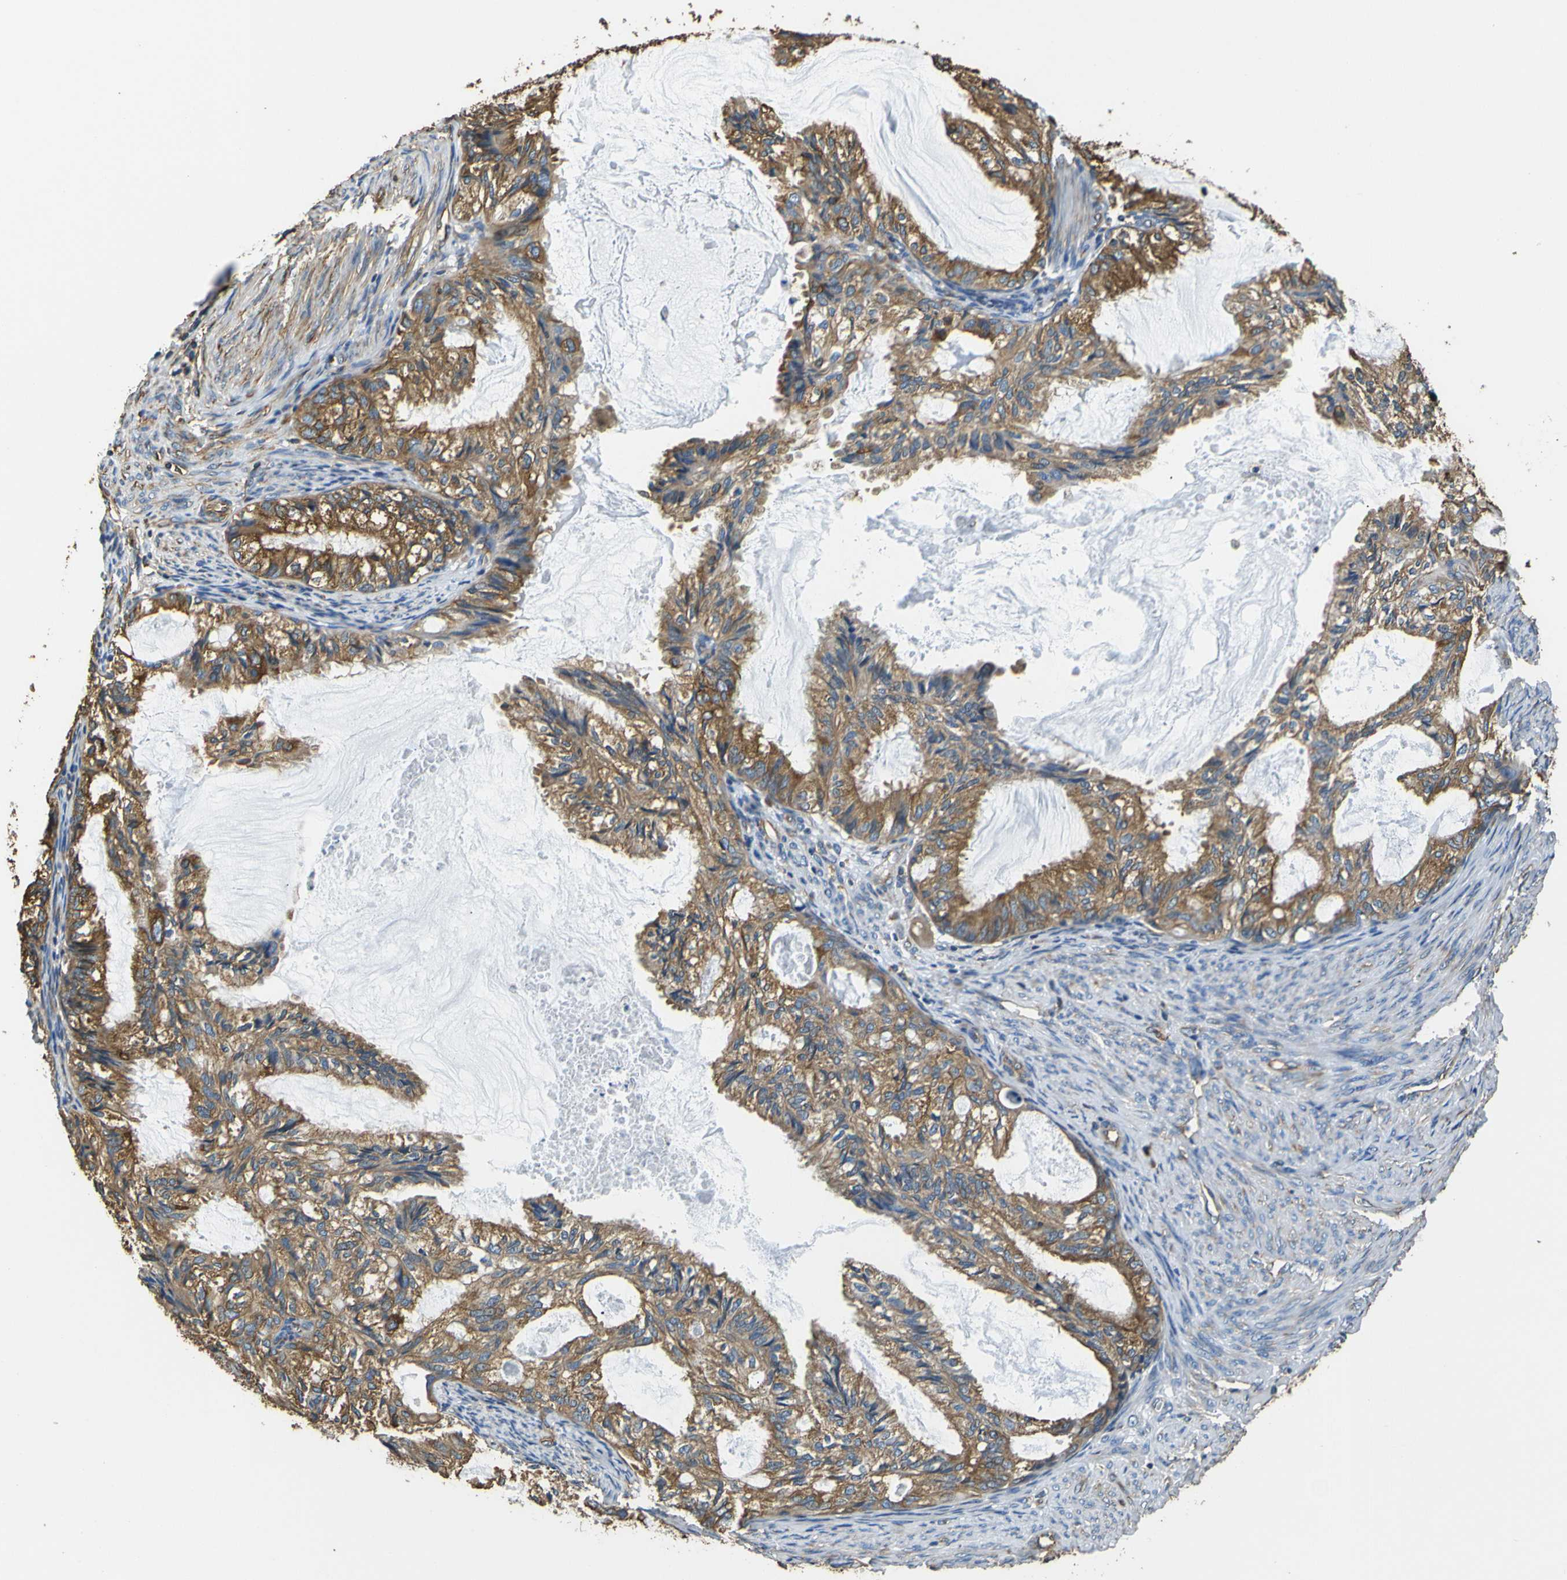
{"staining": {"intensity": "moderate", "quantity": ">75%", "location": "cytoplasmic/membranous"}, "tissue": "cervical cancer", "cell_type": "Tumor cells", "image_type": "cancer", "snomed": [{"axis": "morphology", "description": "Normal tissue, NOS"}, {"axis": "morphology", "description": "Adenocarcinoma, NOS"}, {"axis": "topography", "description": "Cervix"}, {"axis": "topography", "description": "Endometrium"}], "caption": "Cervical cancer stained with a protein marker reveals moderate staining in tumor cells.", "gene": "TUBB", "patient": {"sex": "female", "age": 86}}